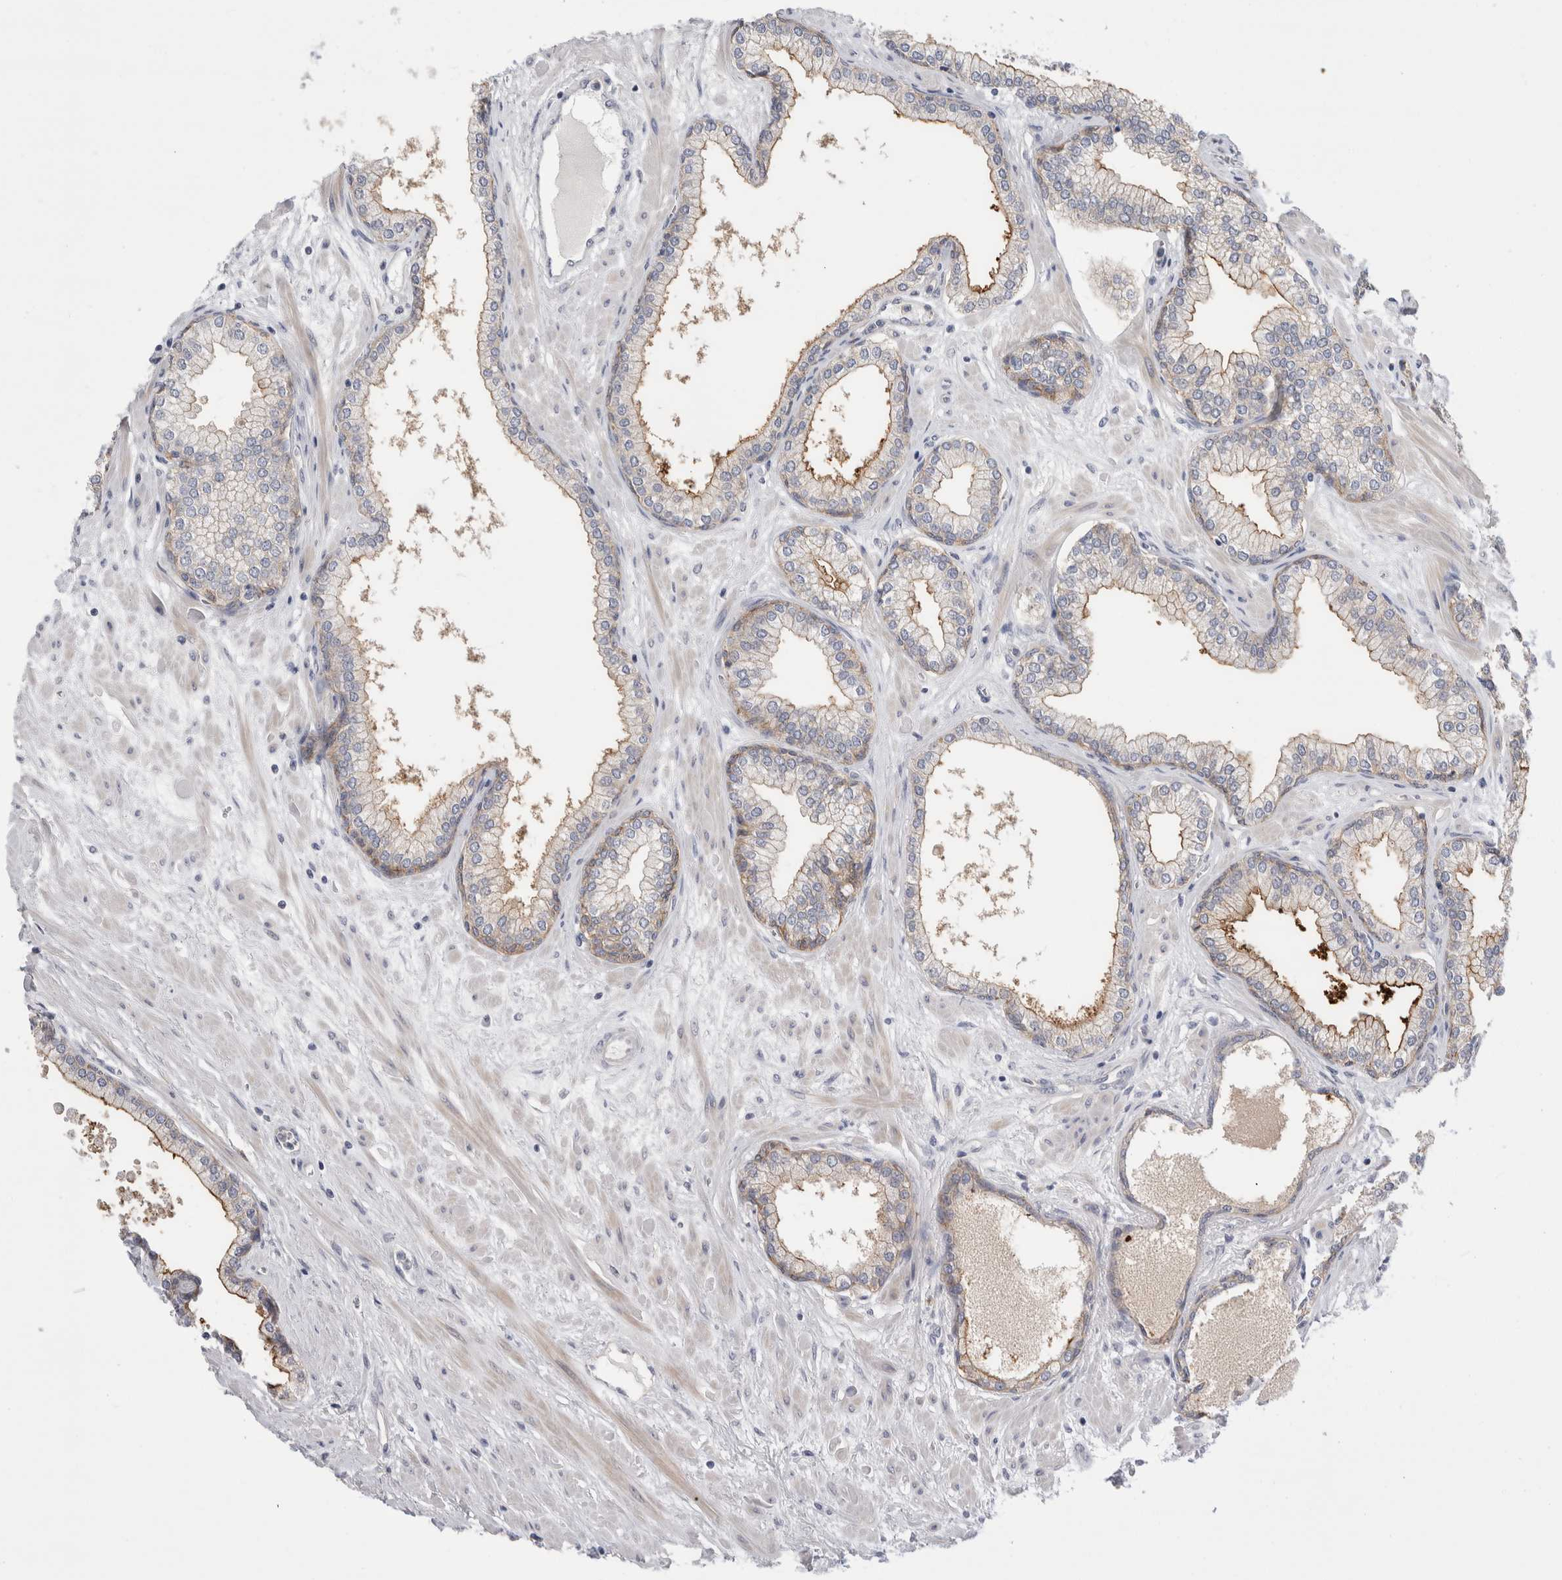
{"staining": {"intensity": "moderate", "quantity": "25%-75%", "location": "cytoplasmic/membranous"}, "tissue": "prostate", "cell_type": "Glandular cells", "image_type": "normal", "snomed": [{"axis": "morphology", "description": "Normal tissue, NOS"}, {"axis": "morphology", "description": "Urothelial carcinoma, Low grade"}, {"axis": "topography", "description": "Urinary bladder"}, {"axis": "topography", "description": "Prostate"}], "caption": "A brown stain highlights moderate cytoplasmic/membranous positivity of a protein in glandular cells of unremarkable human prostate.", "gene": "VANGL1", "patient": {"sex": "male", "age": 60}}